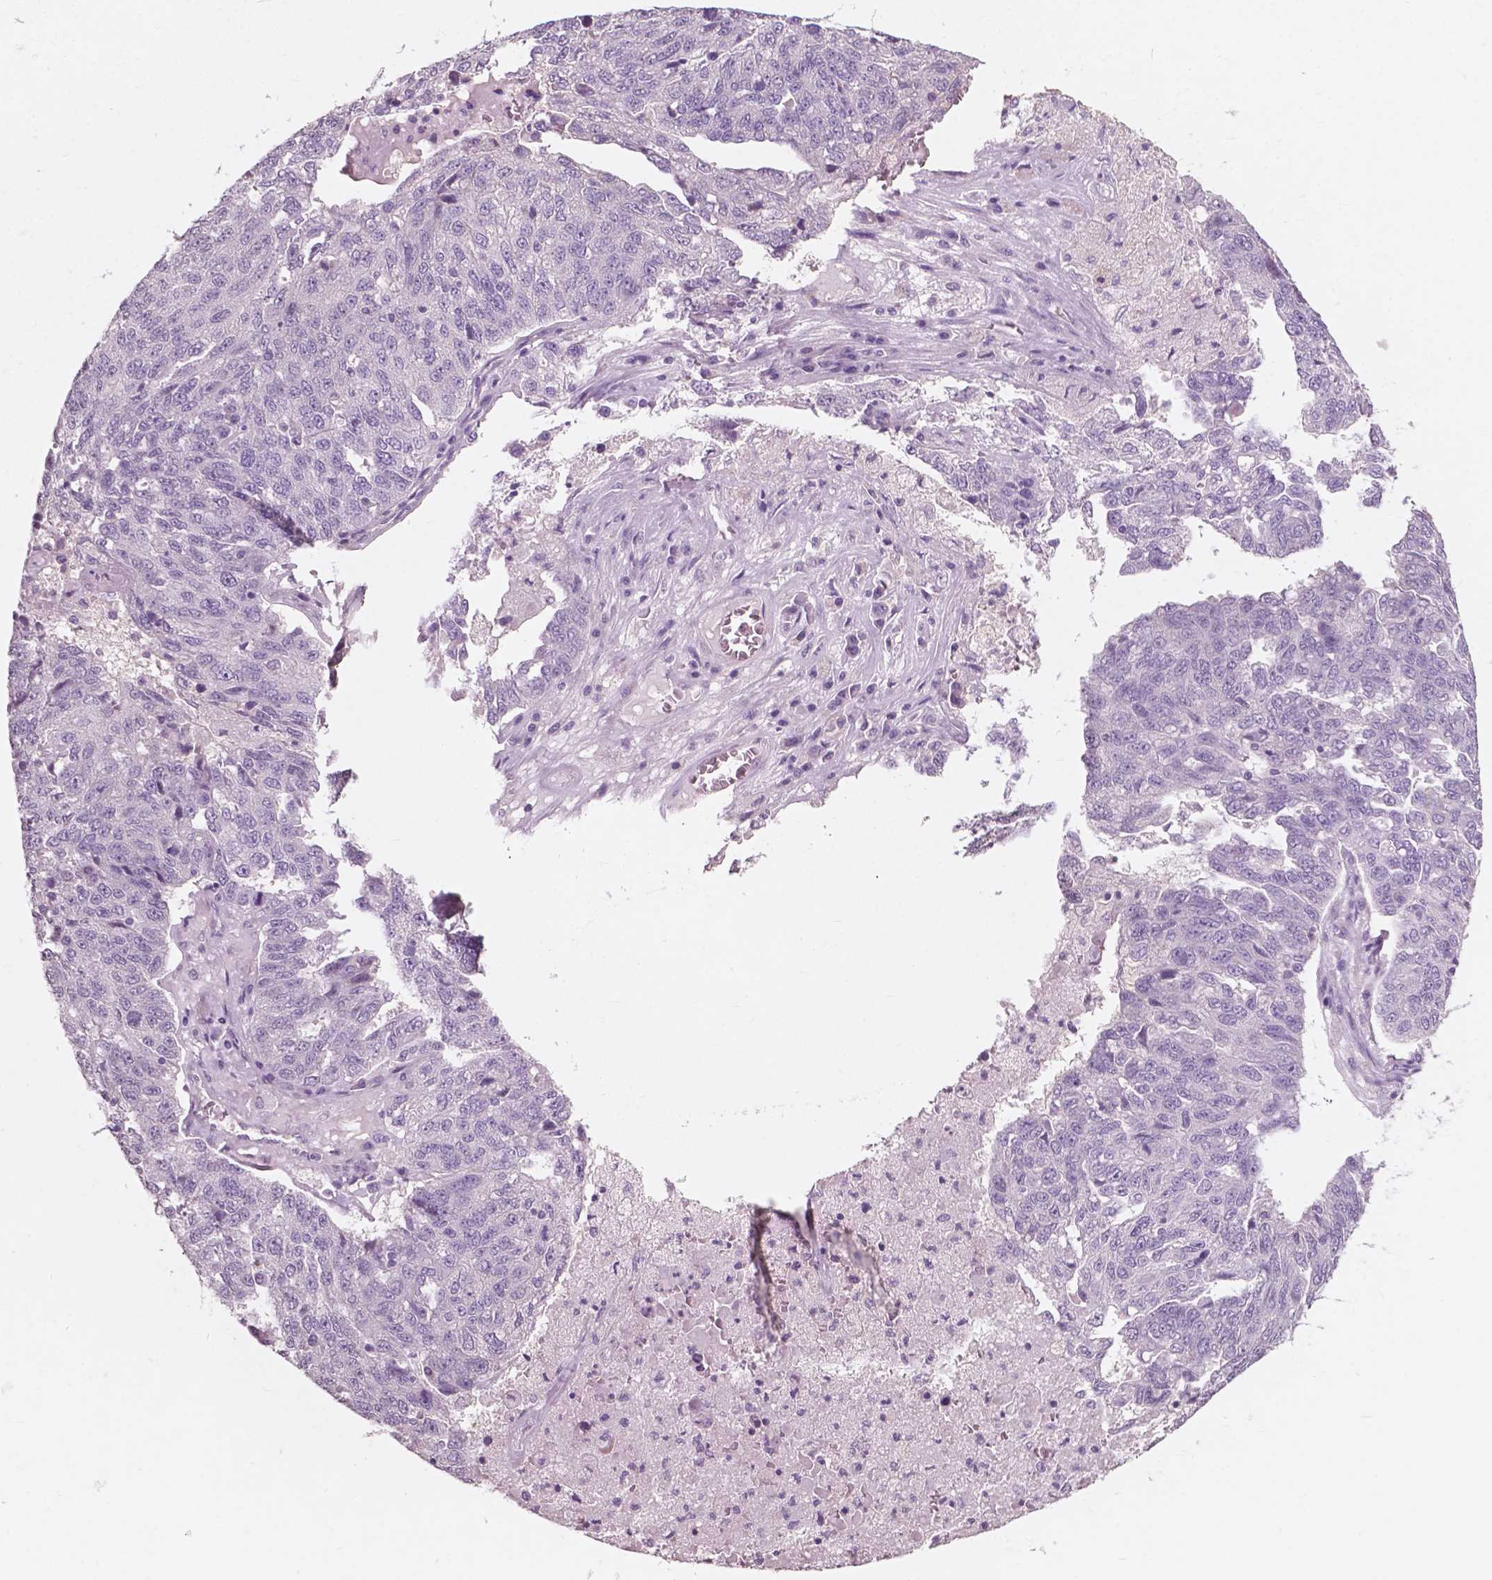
{"staining": {"intensity": "negative", "quantity": "none", "location": "none"}, "tissue": "ovarian cancer", "cell_type": "Tumor cells", "image_type": "cancer", "snomed": [{"axis": "morphology", "description": "Cystadenocarcinoma, serous, NOS"}, {"axis": "topography", "description": "Ovary"}], "caption": "Immunohistochemistry micrograph of neoplastic tissue: serous cystadenocarcinoma (ovarian) stained with DAB (3,3'-diaminobenzidine) shows no significant protein staining in tumor cells. The staining was performed using DAB to visualize the protein expression in brown, while the nuclei were stained in blue with hematoxylin (Magnification: 20x).", "gene": "AWAT1", "patient": {"sex": "female", "age": 71}}